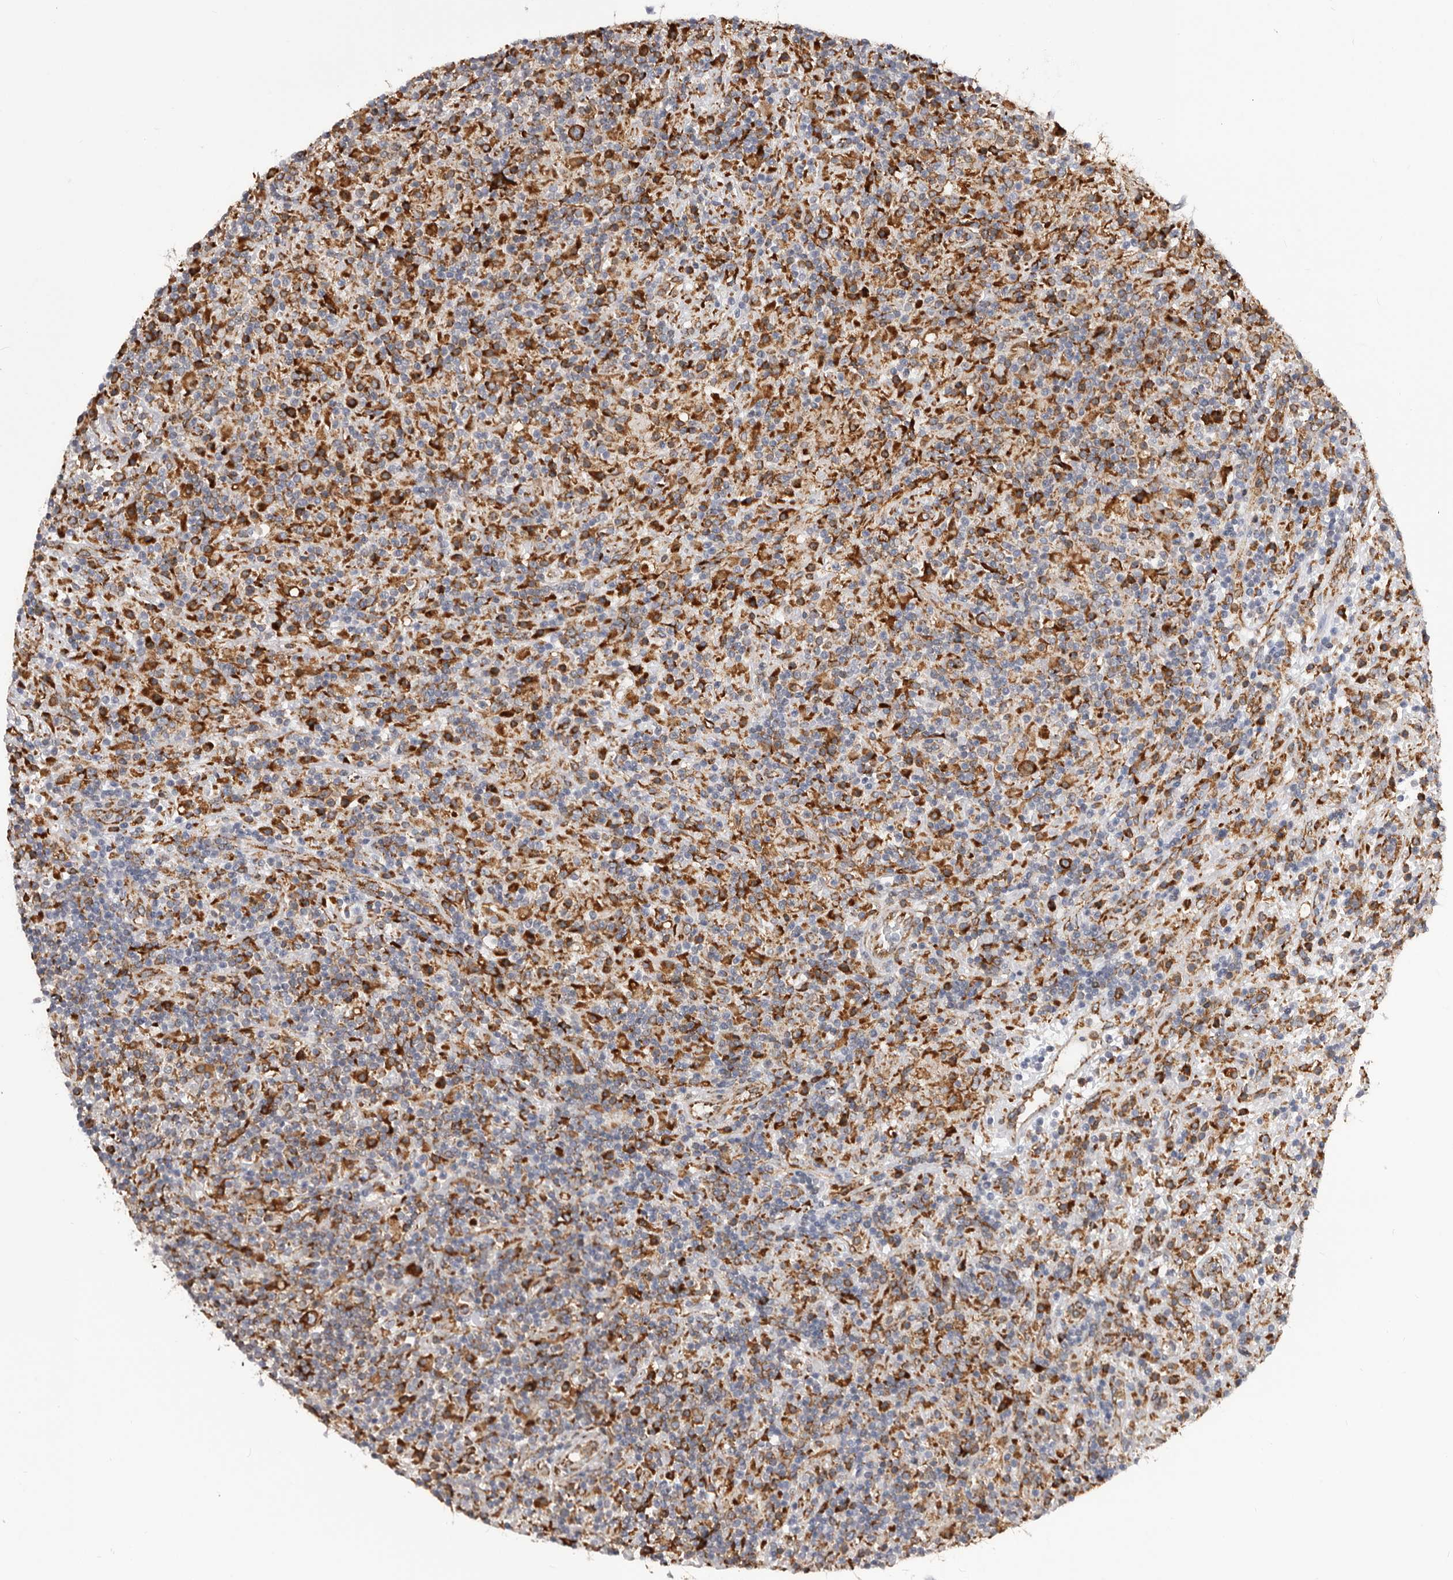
{"staining": {"intensity": "moderate", "quantity": ">75%", "location": "cytoplasmic/membranous"}, "tissue": "lymphoma", "cell_type": "Tumor cells", "image_type": "cancer", "snomed": [{"axis": "morphology", "description": "Hodgkin's disease, NOS"}, {"axis": "topography", "description": "Lymph node"}], "caption": "Moderate cytoplasmic/membranous expression for a protein is appreciated in approximately >75% of tumor cells of lymphoma using immunohistochemistry.", "gene": "QRSL1", "patient": {"sex": "male", "age": 70}}